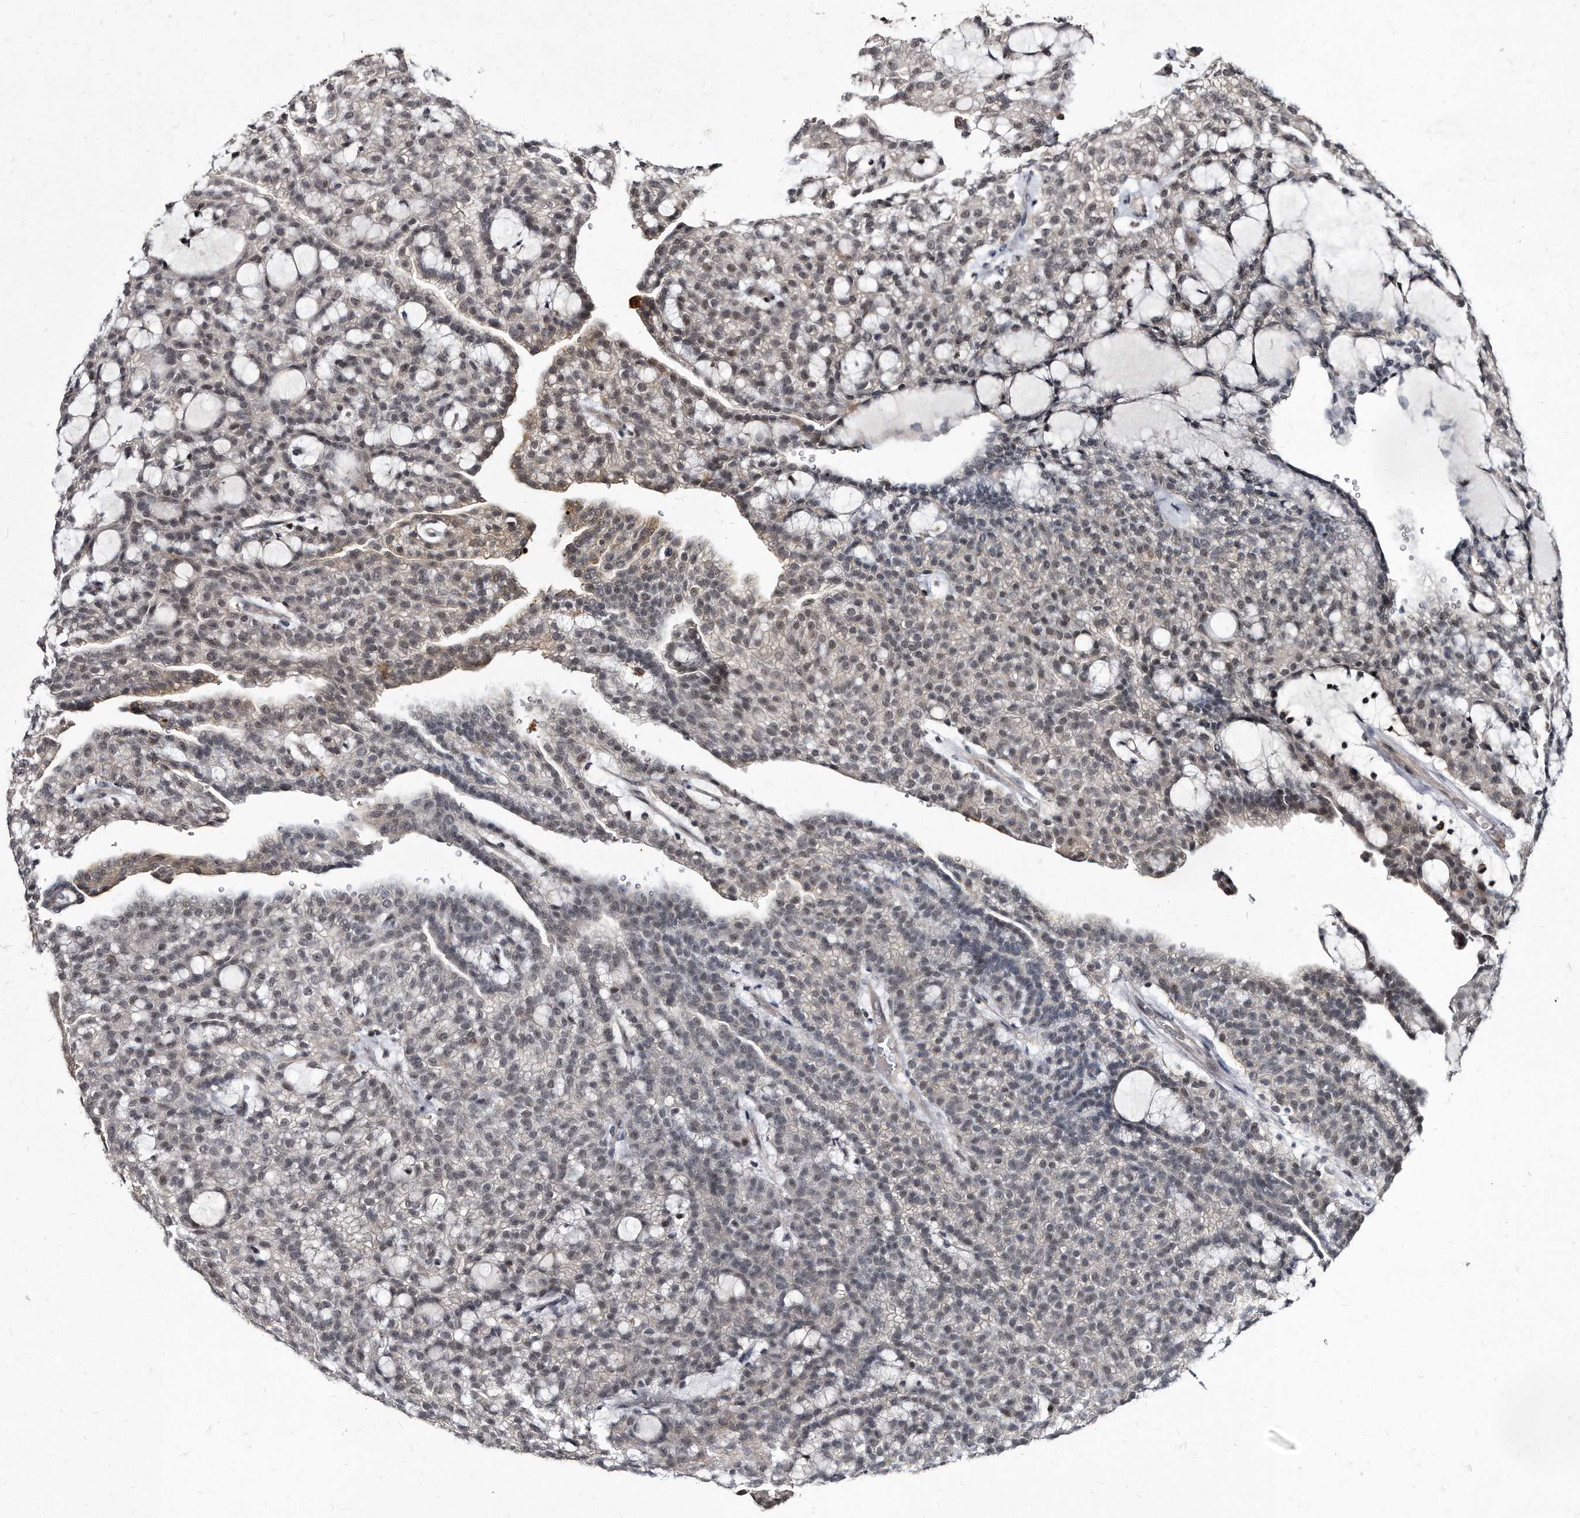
{"staining": {"intensity": "negative", "quantity": "none", "location": "none"}, "tissue": "renal cancer", "cell_type": "Tumor cells", "image_type": "cancer", "snomed": [{"axis": "morphology", "description": "Adenocarcinoma, NOS"}, {"axis": "topography", "description": "Kidney"}], "caption": "DAB immunohistochemical staining of renal cancer (adenocarcinoma) shows no significant positivity in tumor cells. Nuclei are stained in blue.", "gene": "KLHDC3", "patient": {"sex": "male", "age": 63}}